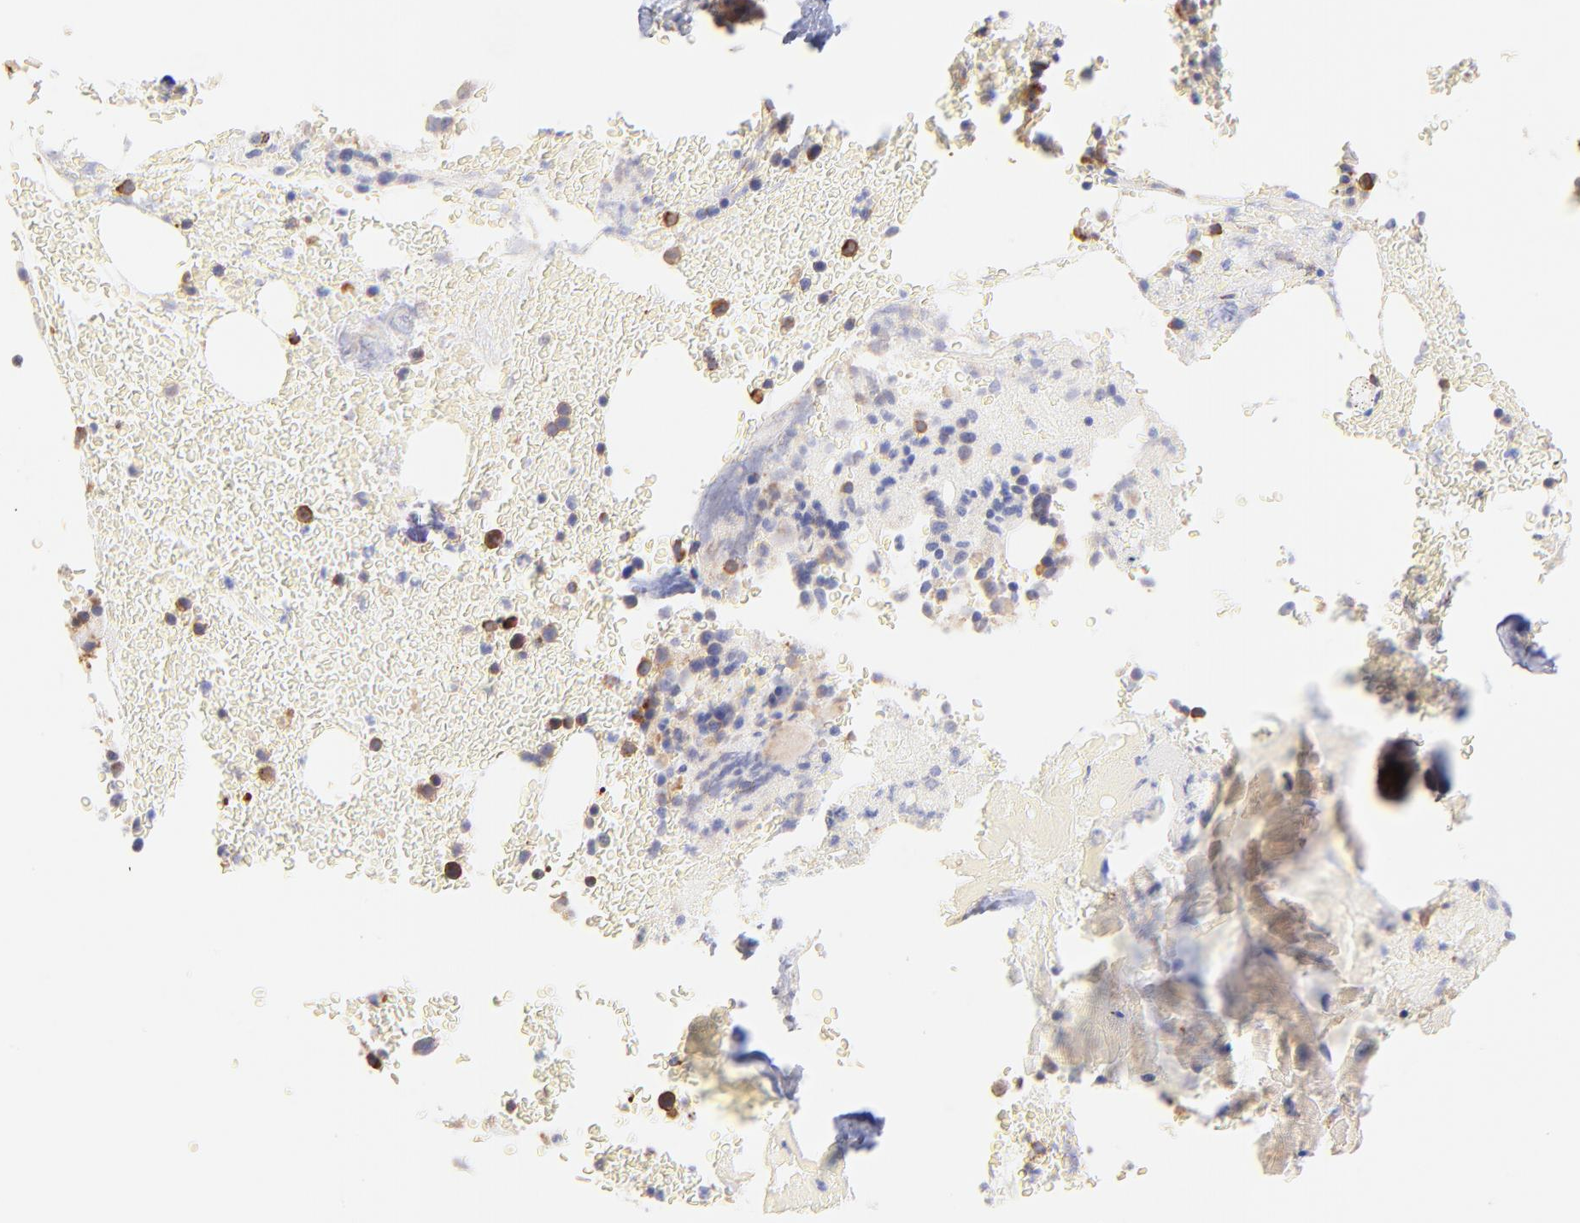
{"staining": {"intensity": "moderate", "quantity": "25%-75%", "location": "cytoplasmic/membranous"}, "tissue": "bone marrow", "cell_type": "Hematopoietic cells", "image_type": "normal", "snomed": [{"axis": "morphology", "description": "Normal tissue, NOS"}, {"axis": "topography", "description": "Bone marrow"}], "caption": "Immunohistochemistry histopathology image of benign bone marrow: human bone marrow stained using IHC reveals medium levels of moderate protein expression localized specifically in the cytoplasmic/membranous of hematopoietic cells, appearing as a cytoplasmic/membranous brown color.", "gene": "RPL30", "patient": {"sex": "female", "age": 73}}